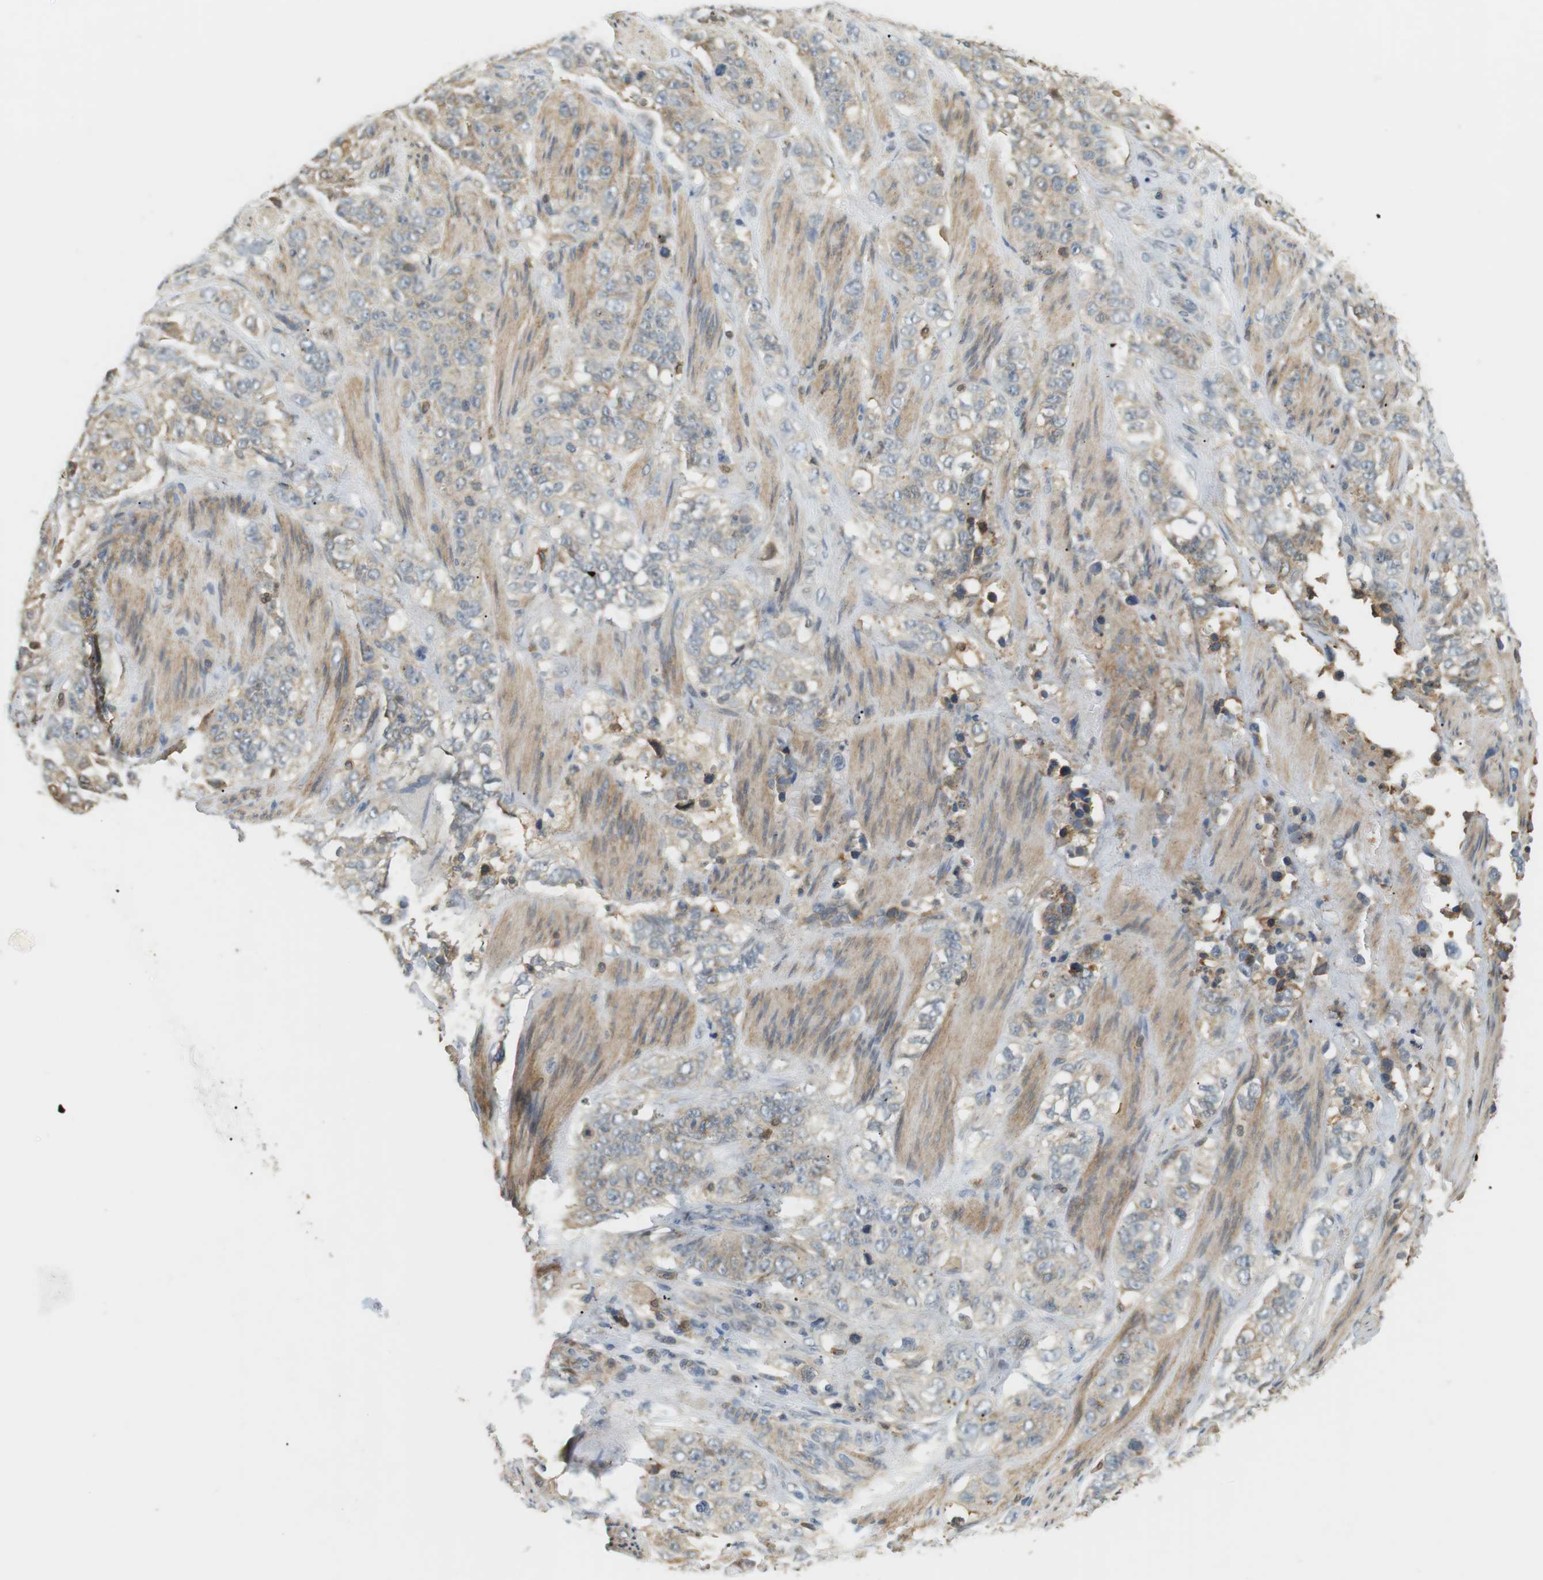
{"staining": {"intensity": "weak", "quantity": "<25%", "location": "cytoplasmic/membranous"}, "tissue": "stomach cancer", "cell_type": "Tumor cells", "image_type": "cancer", "snomed": [{"axis": "morphology", "description": "Adenocarcinoma, NOS"}, {"axis": "topography", "description": "Stomach"}], "caption": "High power microscopy image of an immunohistochemistry (IHC) micrograph of adenocarcinoma (stomach), revealing no significant expression in tumor cells.", "gene": "P2RY1", "patient": {"sex": "male", "age": 48}}